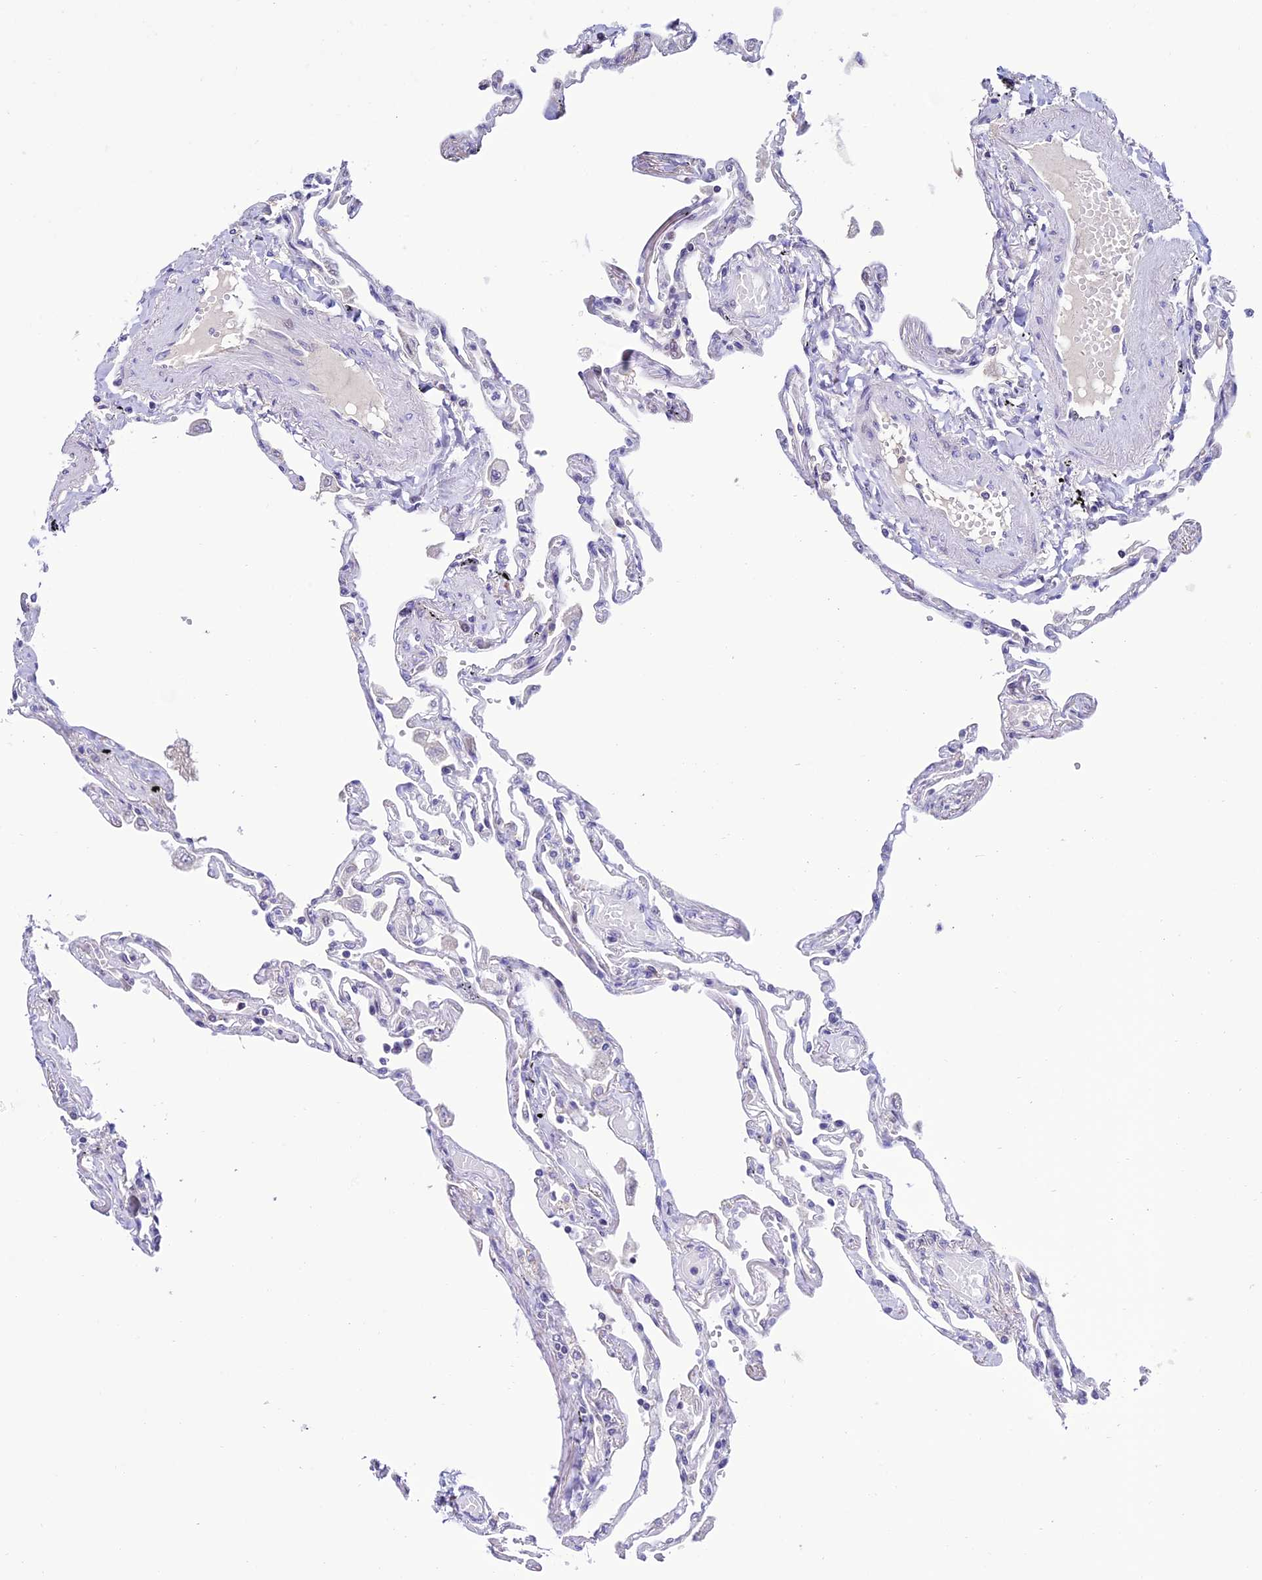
{"staining": {"intensity": "weak", "quantity": "<25%", "location": "cytoplasmic/membranous"}, "tissue": "lung", "cell_type": "Alveolar cells", "image_type": "normal", "snomed": [{"axis": "morphology", "description": "Normal tissue, NOS"}, {"axis": "topography", "description": "Lung"}], "caption": "An immunohistochemistry micrograph of benign lung is shown. There is no staining in alveolar cells of lung. (Brightfield microscopy of DAB IHC at high magnification).", "gene": "SLC10A1", "patient": {"sex": "female", "age": 67}}